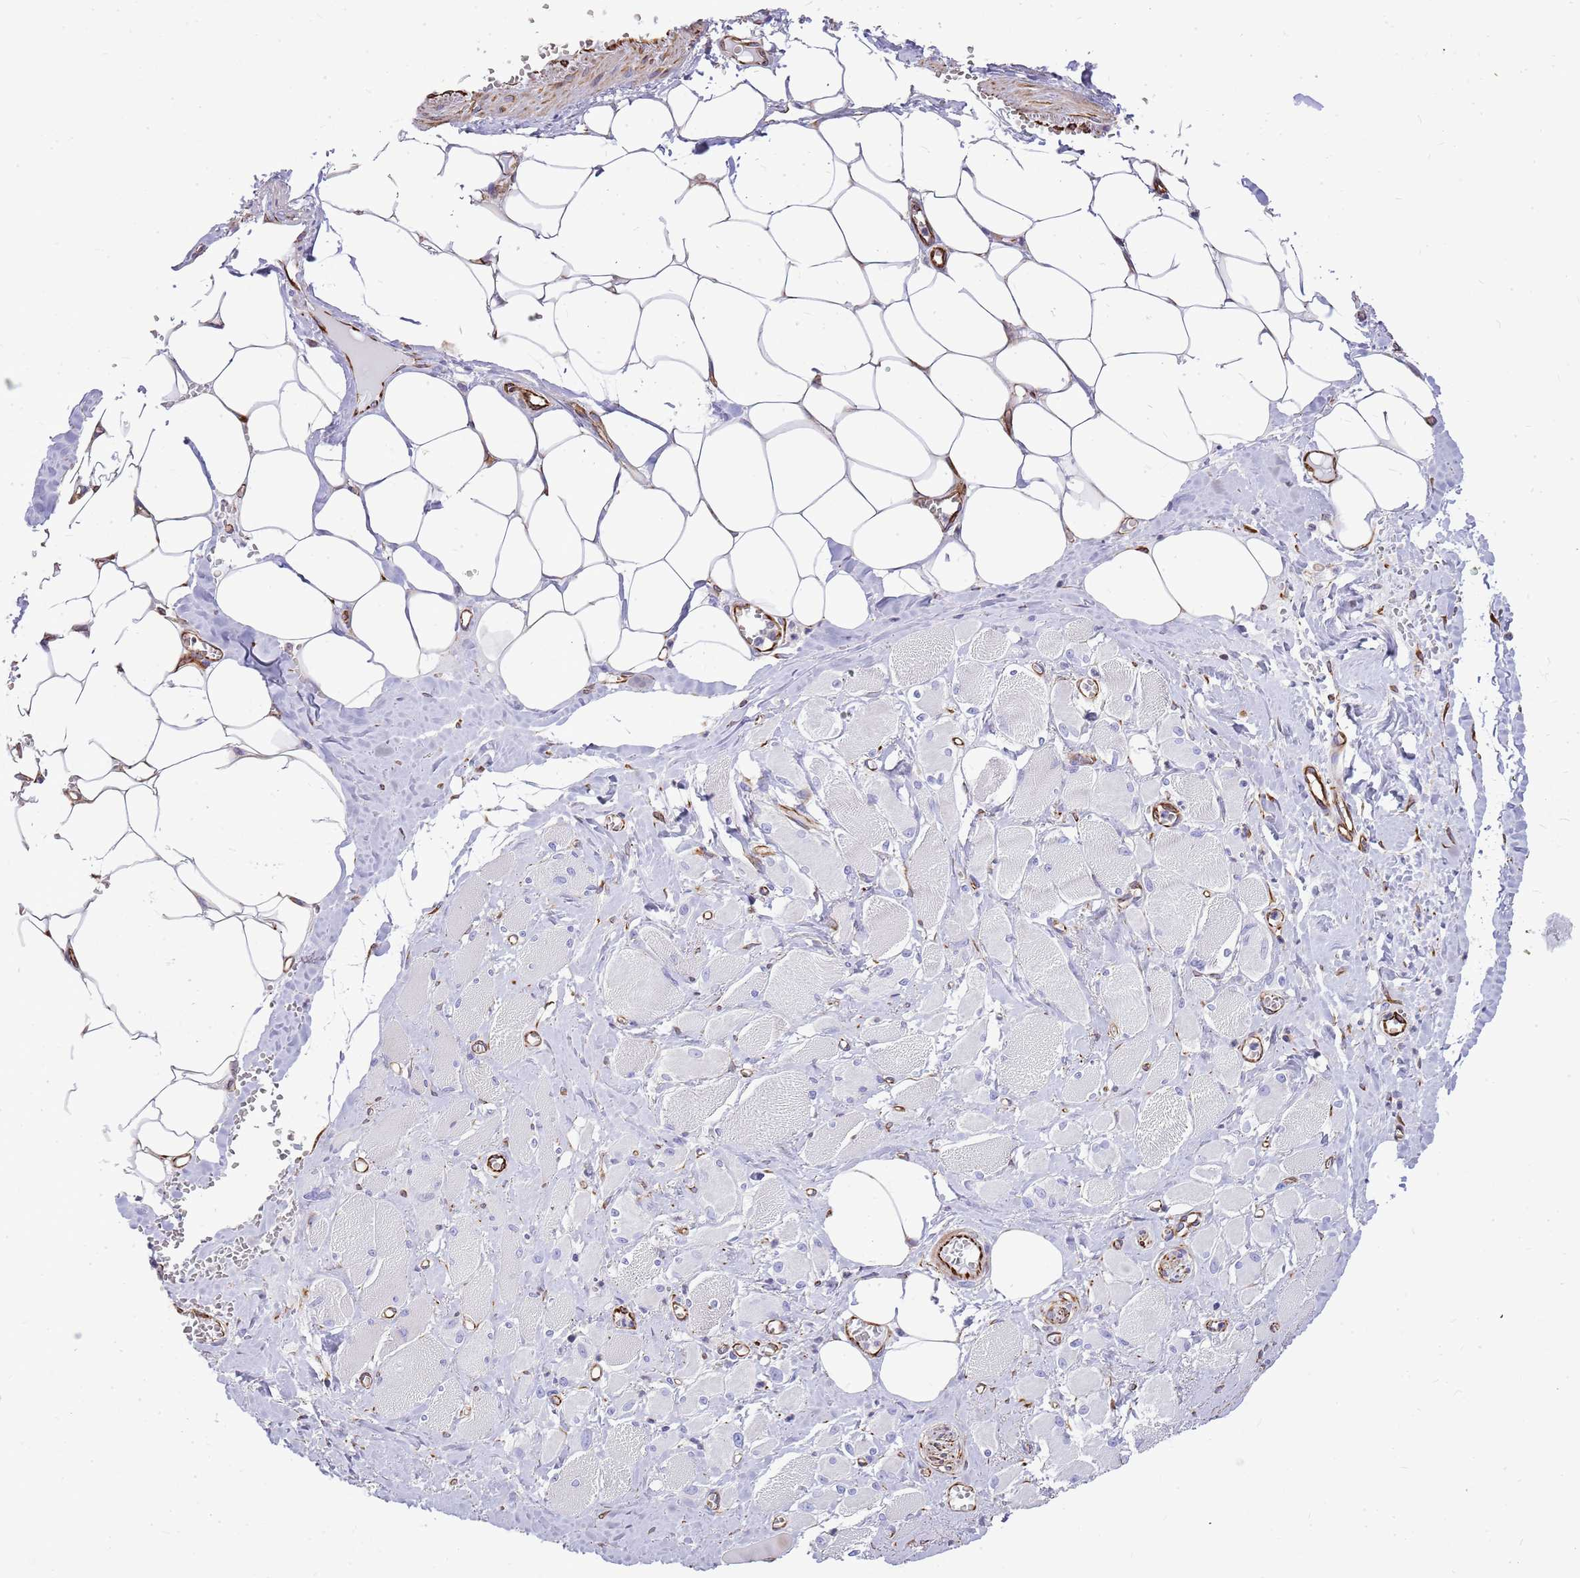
{"staining": {"intensity": "negative", "quantity": "none", "location": "none"}, "tissue": "skeletal muscle", "cell_type": "Myocytes", "image_type": "normal", "snomed": [{"axis": "morphology", "description": "Normal tissue, NOS"}, {"axis": "morphology", "description": "Basal cell carcinoma"}, {"axis": "topography", "description": "Skeletal muscle"}], "caption": "Immunohistochemical staining of unremarkable skeletal muscle shows no significant expression in myocytes.", "gene": "ZDHHC1", "patient": {"sex": "female", "age": 64}}